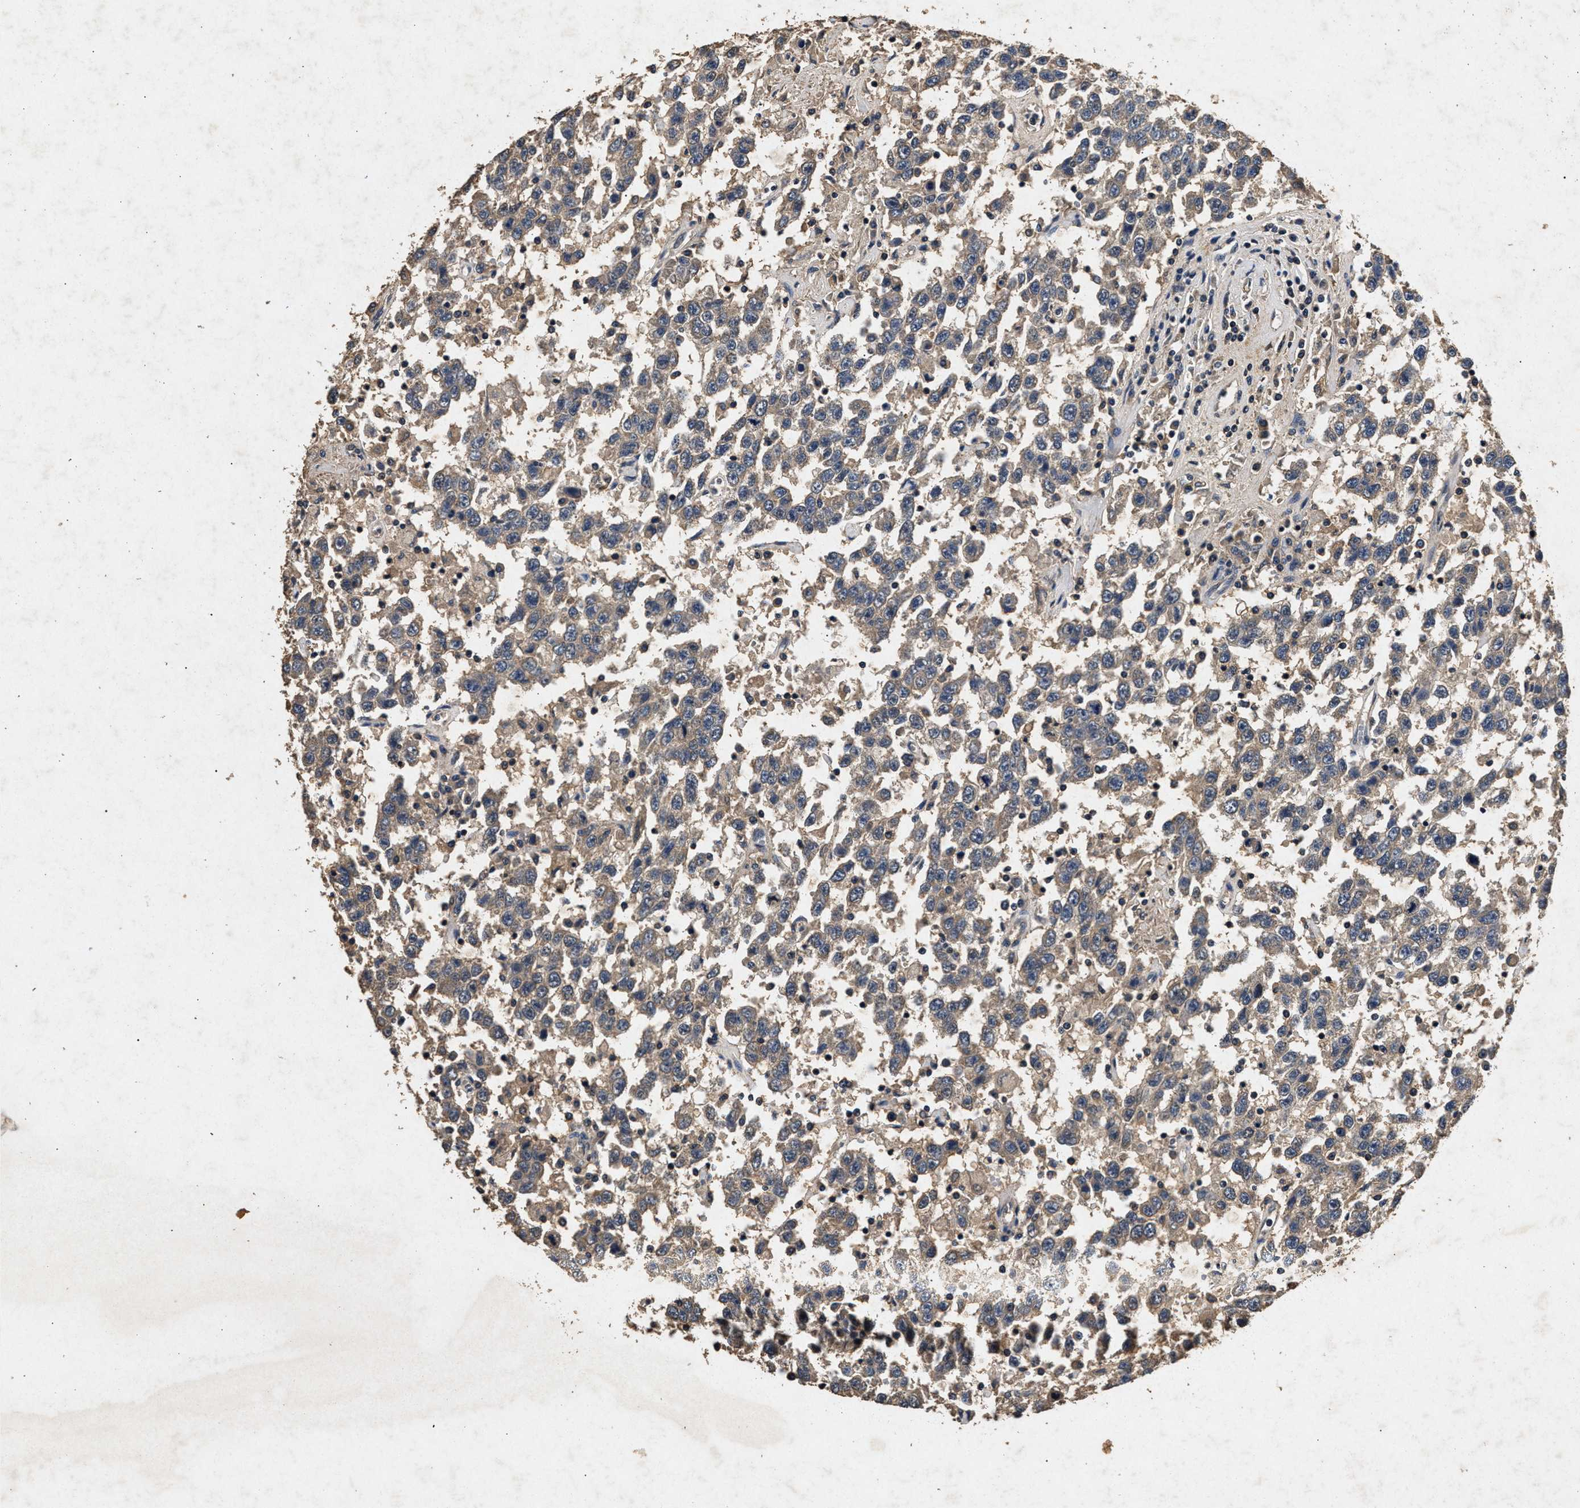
{"staining": {"intensity": "weak", "quantity": ">75%", "location": "cytoplasmic/membranous"}, "tissue": "testis cancer", "cell_type": "Tumor cells", "image_type": "cancer", "snomed": [{"axis": "morphology", "description": "Seminoma, NOS"}, {"axis": "topography", "description": "Testis"}], "caption": "This photomicrograph exhibits immunohistochemistry (IHC) staining of human testis cancer, with low weak cytoplasmic/membranous positivity in about >75% of tumor cells.", "gene": "PPP1CC", "patient": {"sex": "male", "age": 41}}